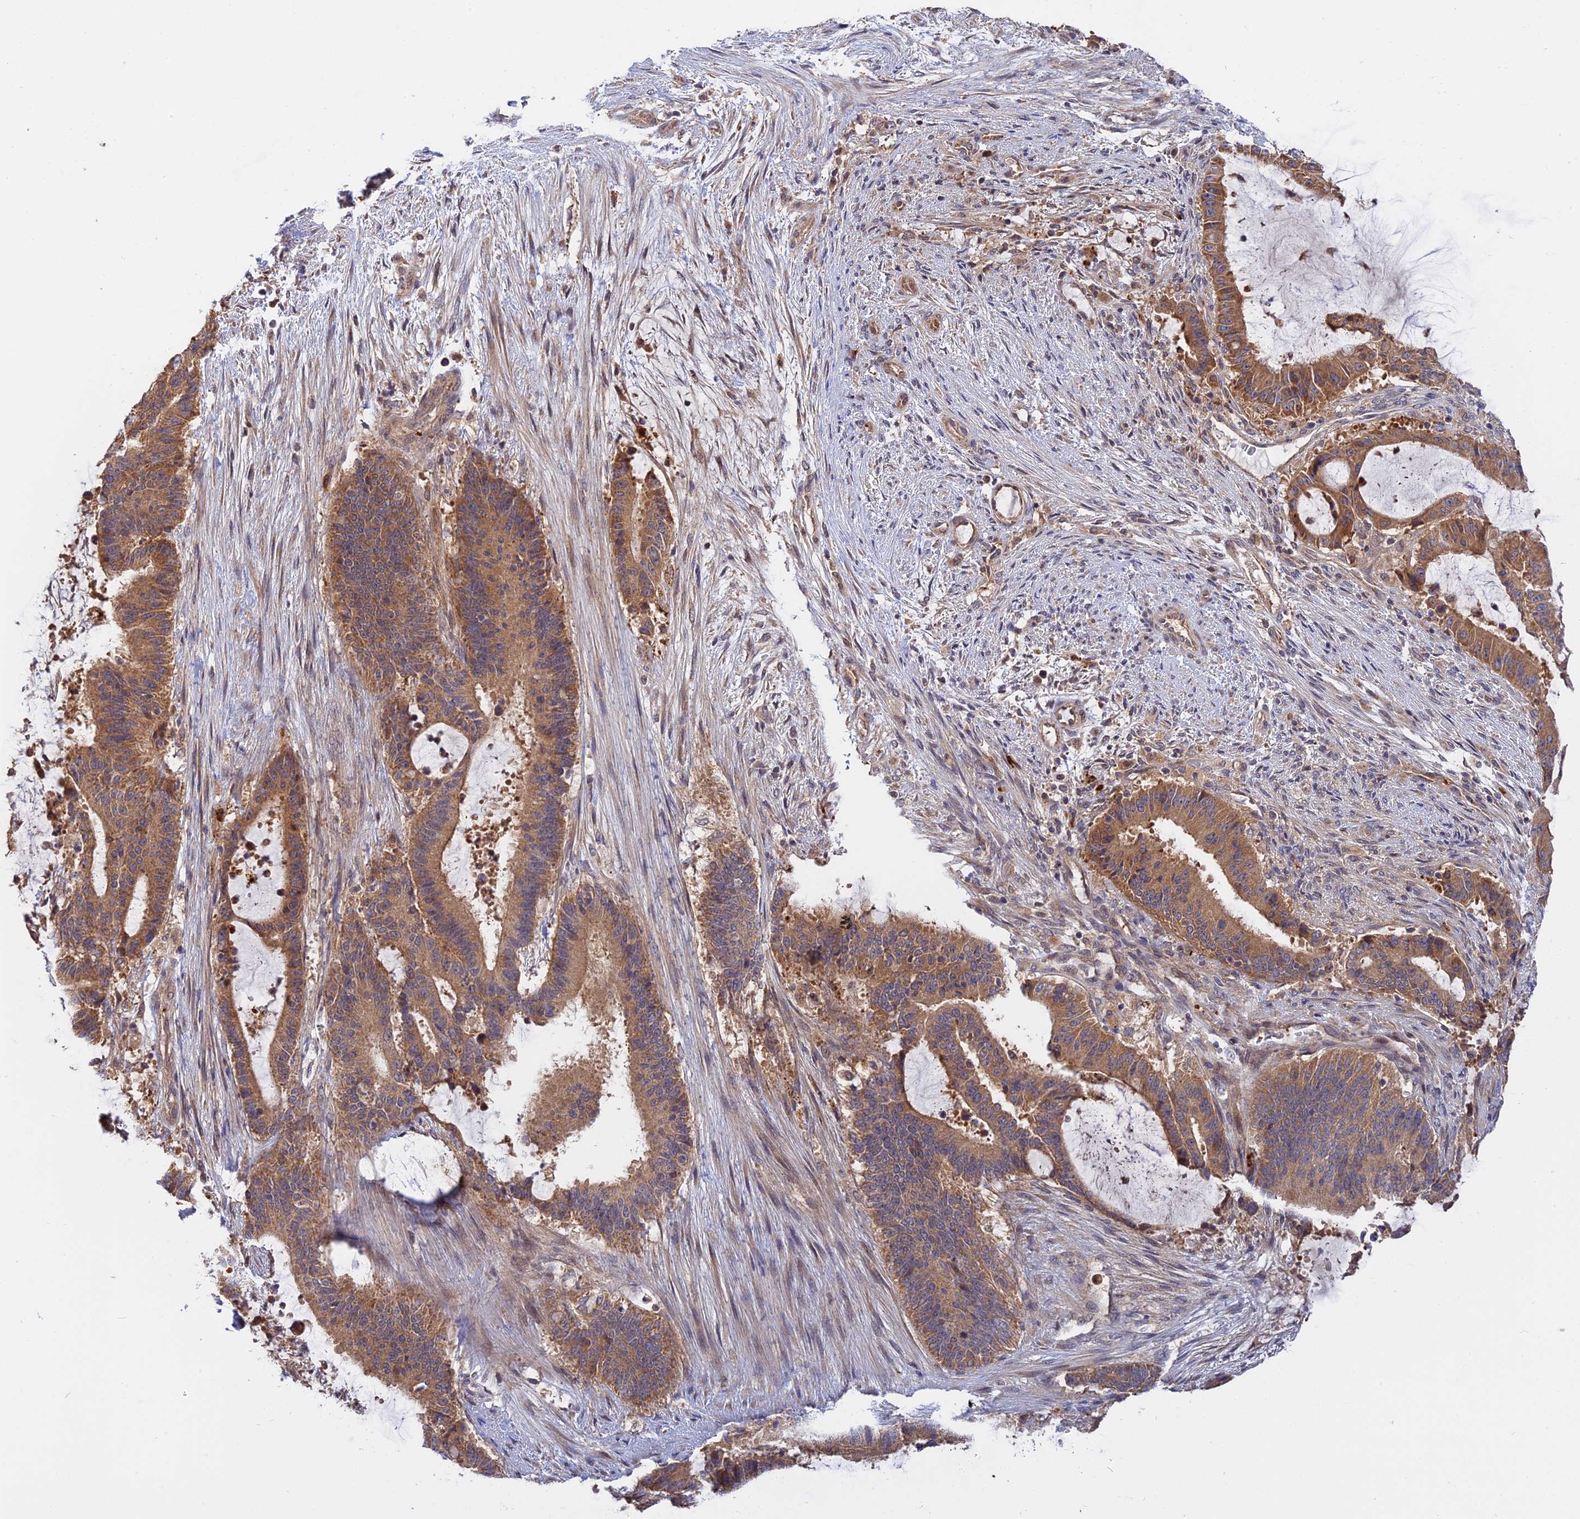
{"staining": {"intensity": "moderate", "quantity": ">75%", "location": "cytoplasmic/membranous"}, "tissue": "liver cancer", "cell_type": "Tumor cells", "image_type": "cancer", "snomed": [{"axis": "morphology", "description": "Normal tissue, NOS"}, {"axis": "morphology", "description": "Cholangiocarcinoma"}, {"axis": "topography", "description": "Liver"}, {"axis": "topography", "description": "Peripheral nerve tissue"}], "caption": "Protein staining reveals moderate cytoplasmic/membranous expression in about >75% of tumor cells in liver cholangiocarcinoma.", "gene": "IL21R", "patient": {"sex": "female", "age": 73}}